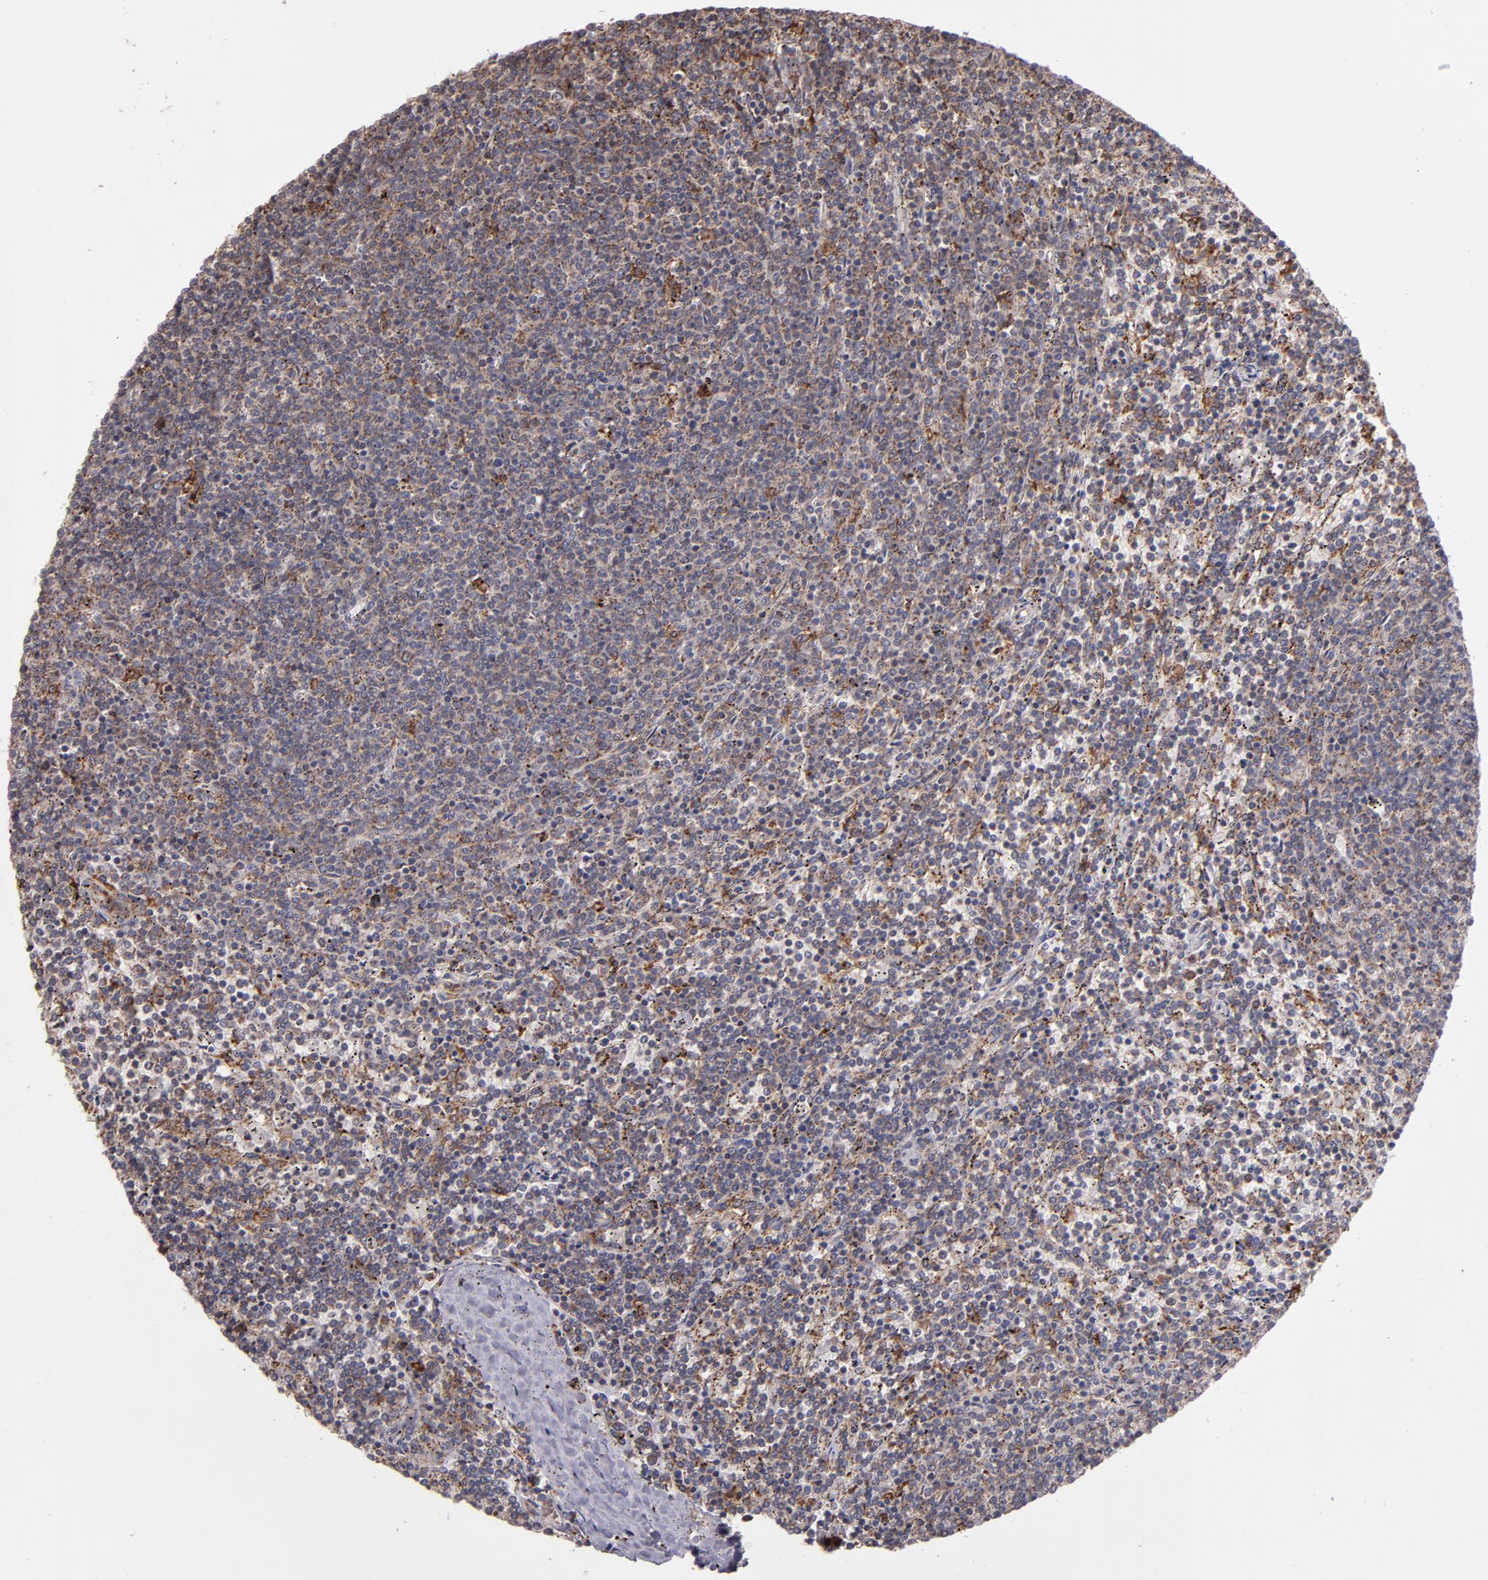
{"staining": {"intensity": "moderate", "quantity": "<25%", "location": "cytoplasmic/membranous"}, "tissue": "lymphoma", "cell_type": "Tumor cells", "image_type": "cancer", "snomed": [{"axis": "morphology", "description": "Malignant lymphoma, non-Hodgkin's type, Low grade"}, {"axis": "topography", "description": "Spleen"}], "caption": "The image demonstrates staining of lymphoma, revealing moderate cytoplasmic/membranous protein staining (brown color) within tumor cells.", "gene": "IFIH1", "patient": {"sex": "female", "age": 50}}